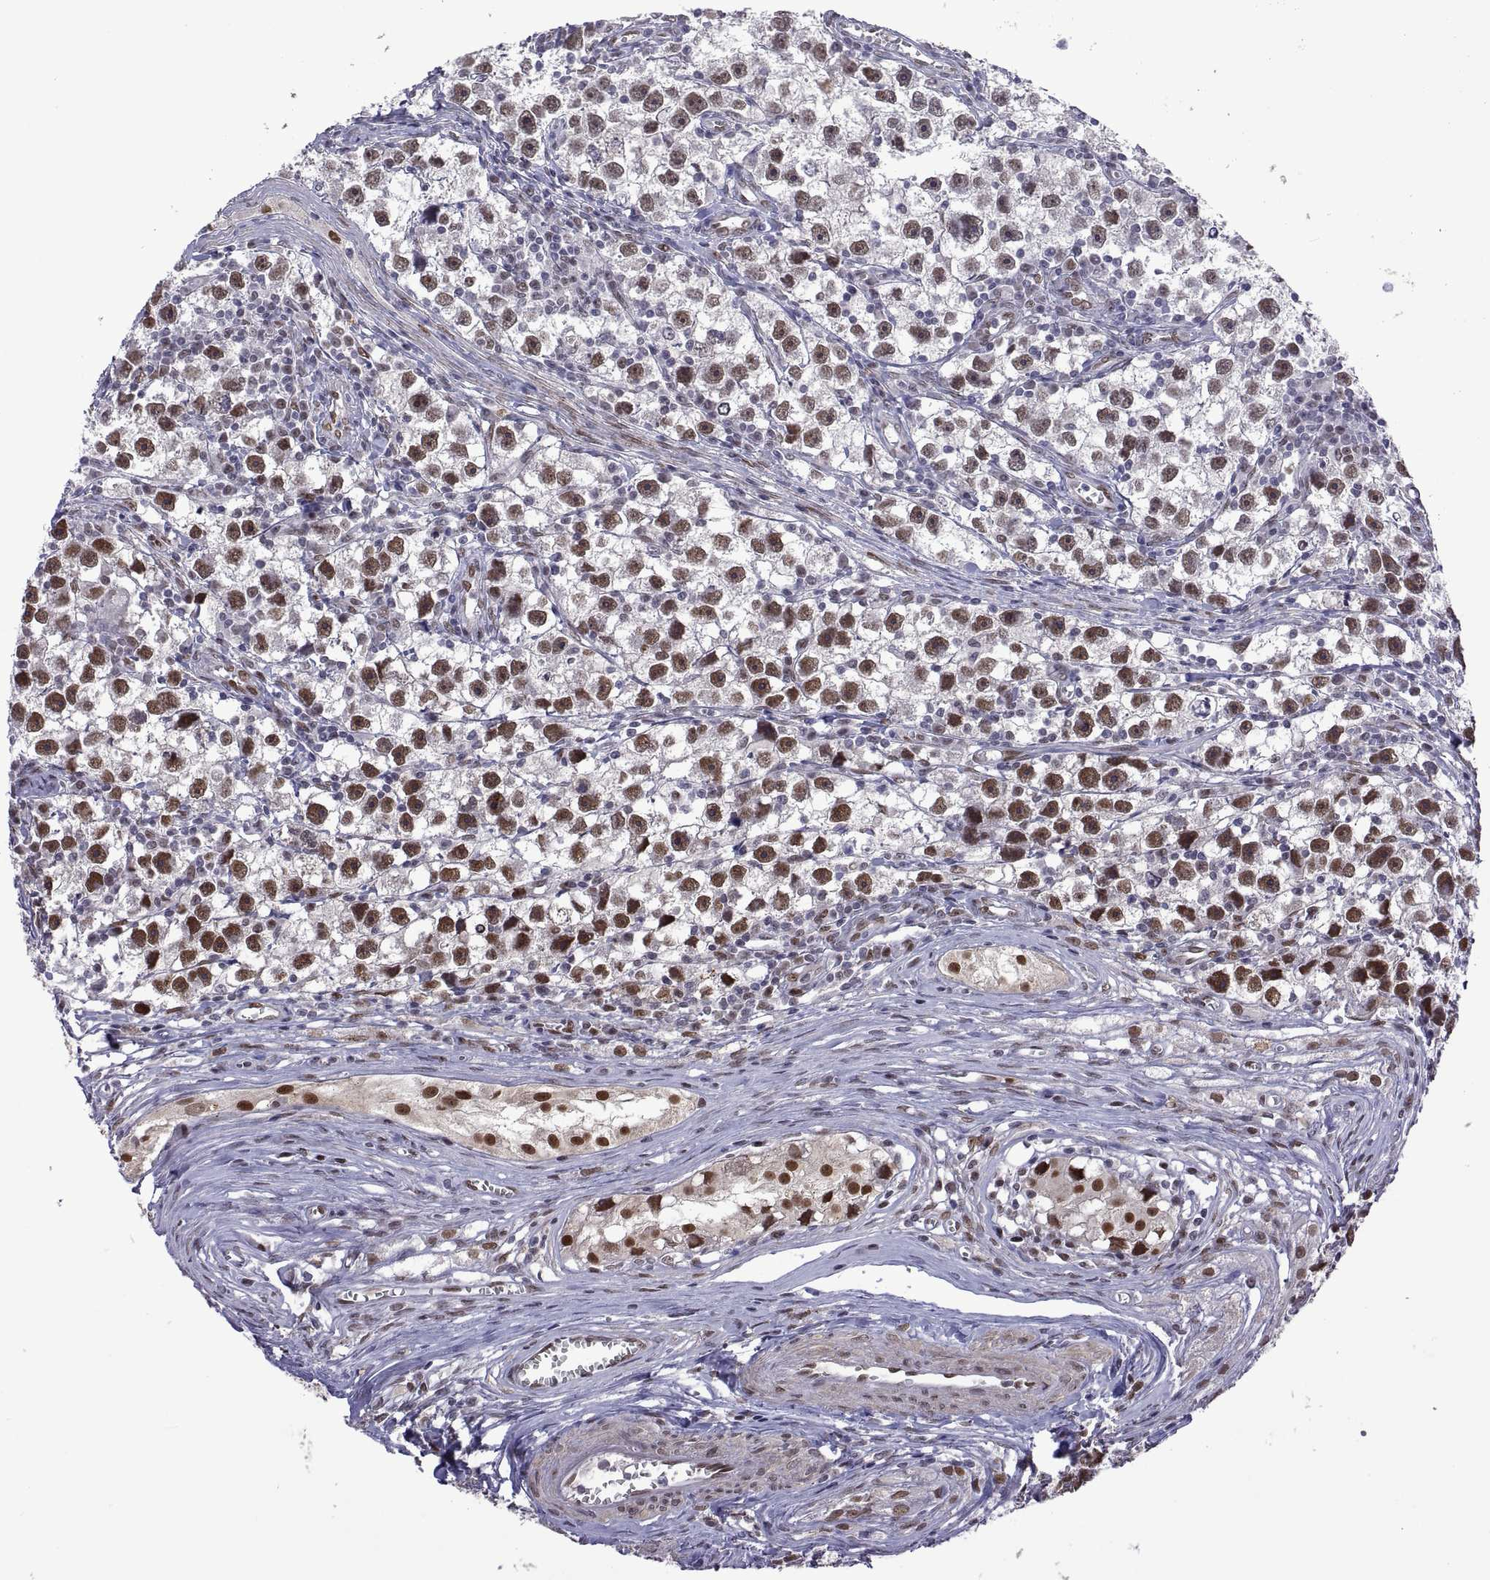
{"staining": {"intensity": "strong", "quantity": "25%-75%", "location": "nuclear"}, "tissue": "testis cancer", "cell_type": "Tumor cells", "image_type": "cancer", "snomed": [{"axis": "morphology", "description": "Seminoma, NOS"}, {"axis": "topography", "description": "Testis"}], "caption": "This is a micrograph of IHC staining of testis cancer, which shows strong staining in the nuclear of tumor cells.", "gene": "NR4A1", "patient": {"sex": "male", "age": 30}}